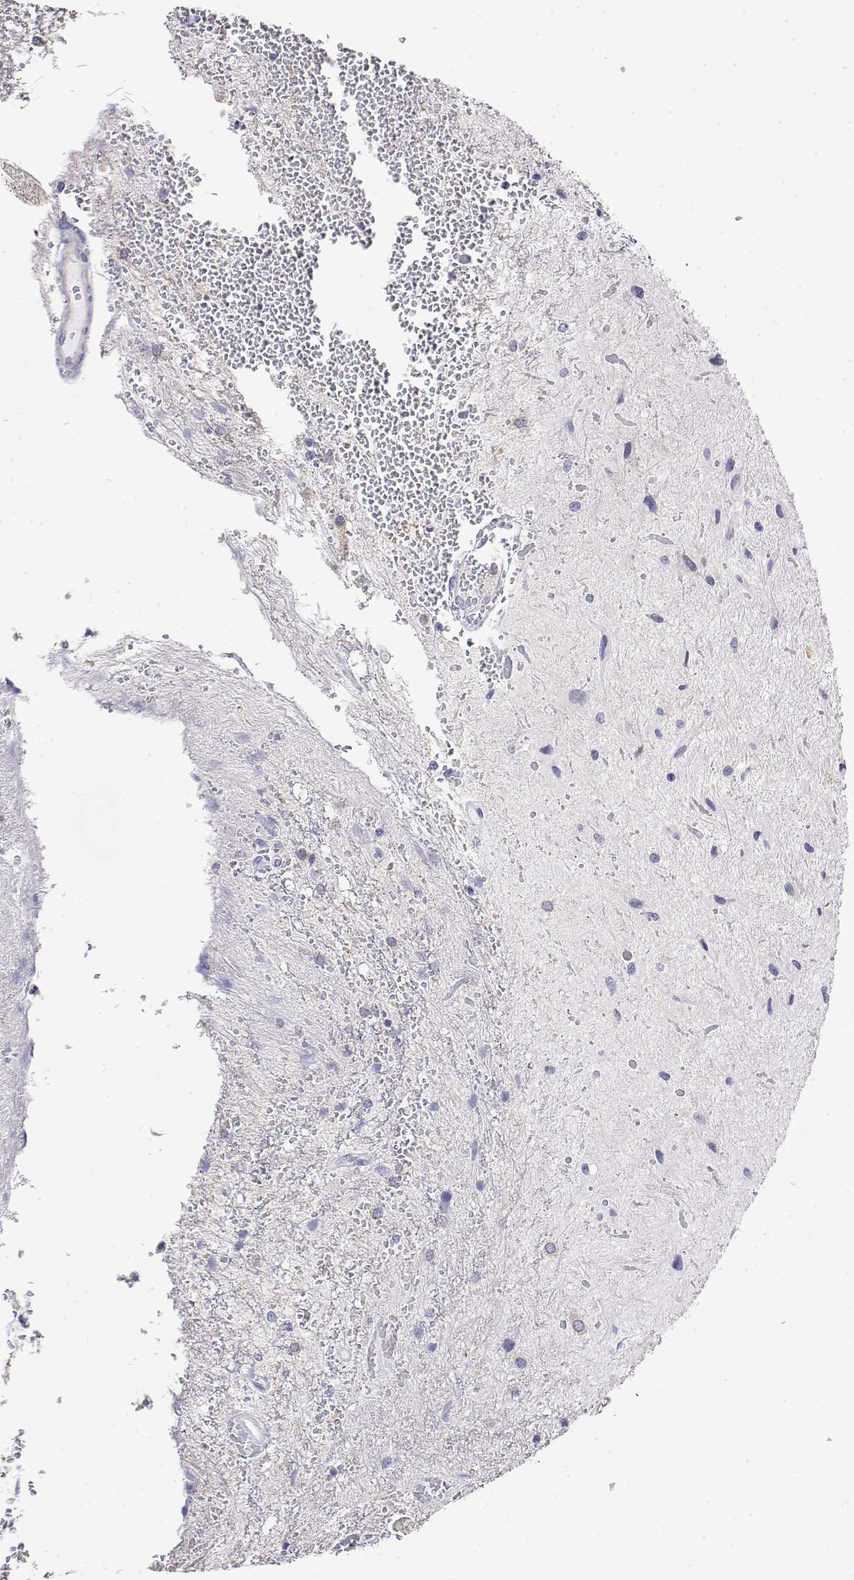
{"staining": {"intensity": "negative", "quantity": "none", "location": "none"}, "tissue": "glioma", "cell_type": "Tumor cells", "image_type": "cancer", "snomed": [{"axis": "morphology", "description": "Glioma, malignant, Low grade"}, {"axis": "topography", "description": "Cerebellum"}], "caption": "IHC of glioma reveals no expression in tumor cells.", "gene": "LY6D", "patient": {"sex": "female", "age": 14}}